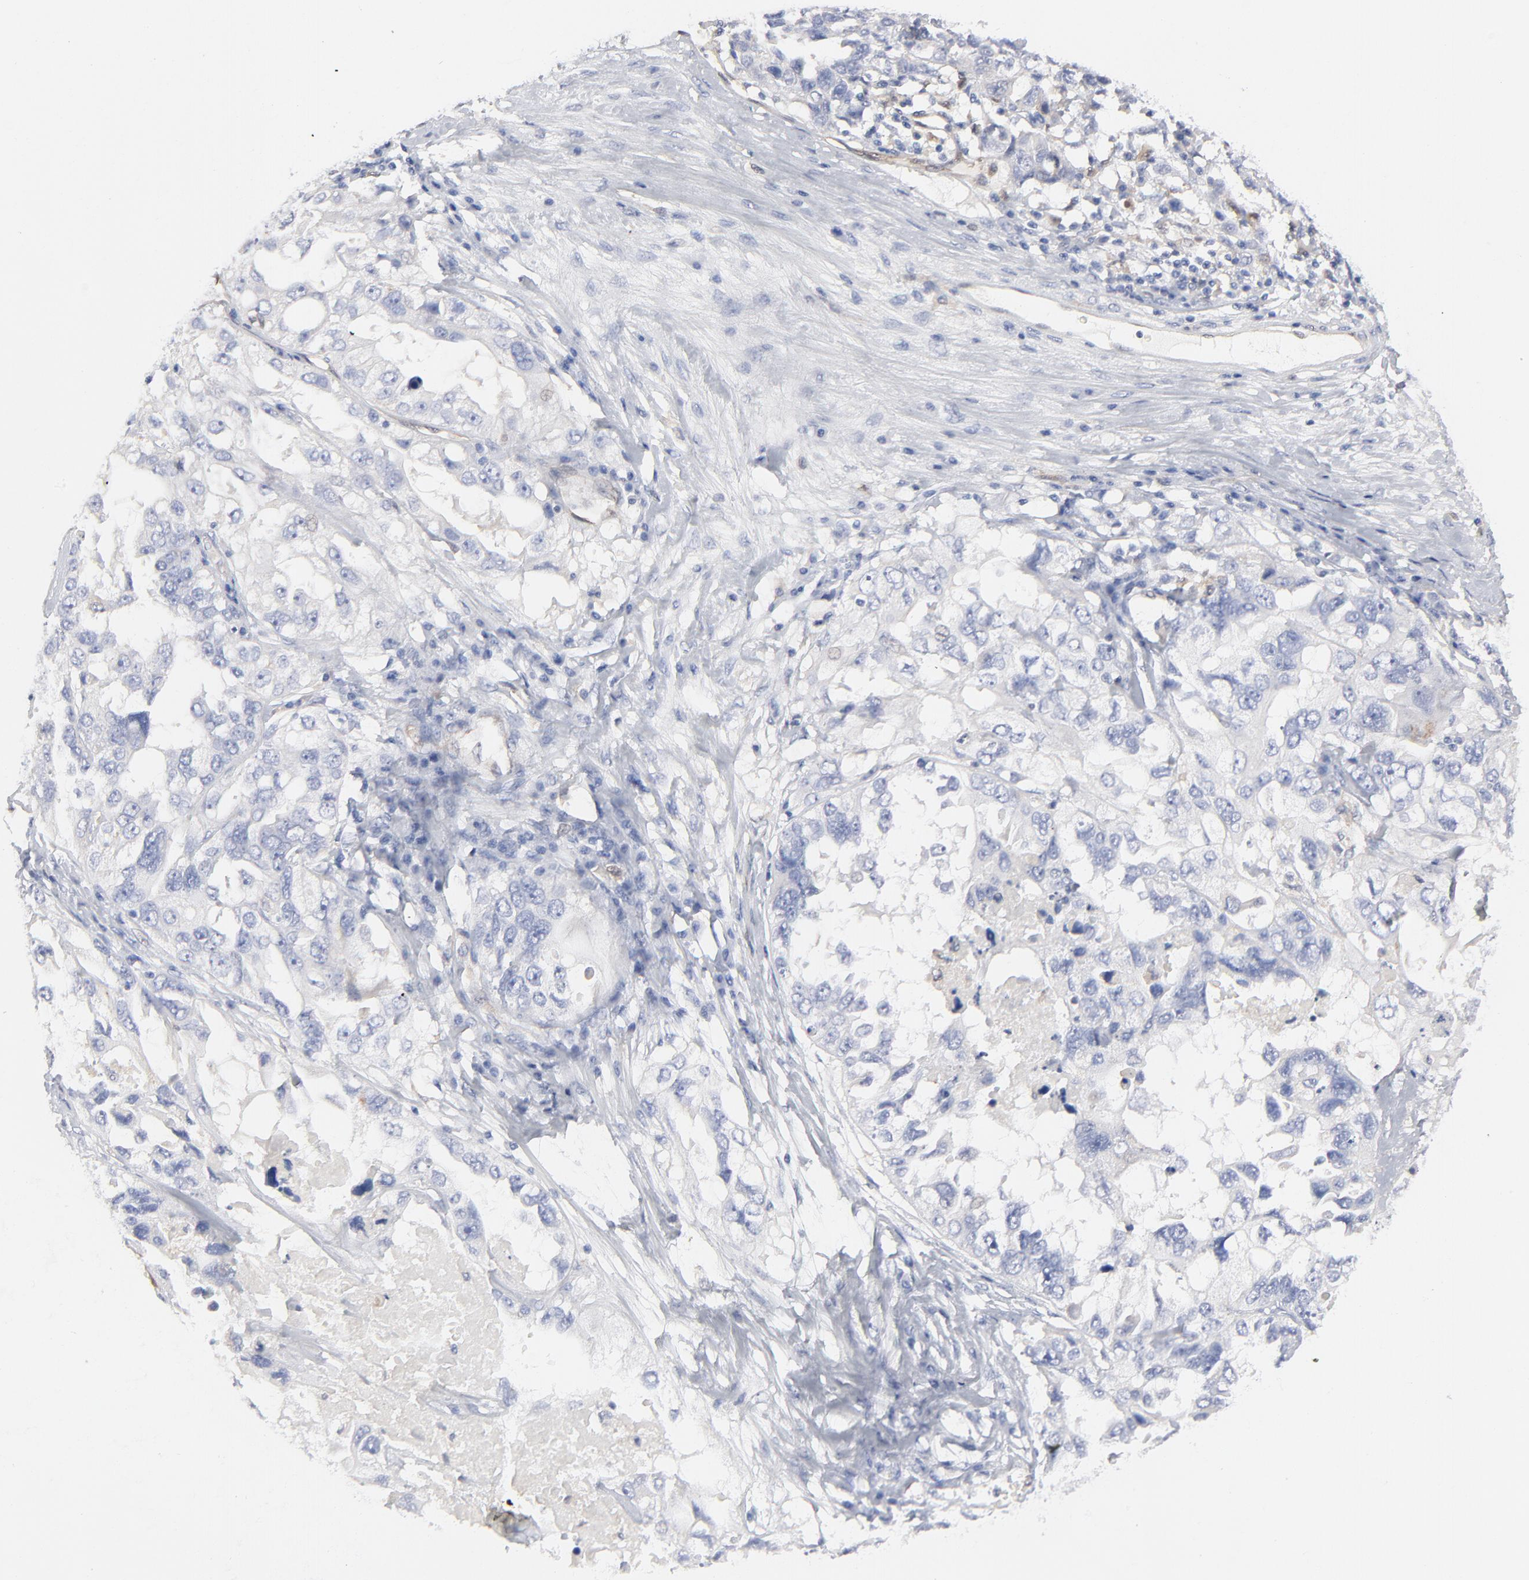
{"staining": {"intensity": "negative", "quantity": "none", "location": "none"}, "tissue": "ovarian cancer", "cell_type": "Tumor cells", "image_type": "cancer", "snomed": [{"axis": "morphology", "description": "Cystadenocarcinoma, serous, NOS"}, {"axis": "topography", "description": "Ovary"}], "caption": "The immunohistochemistry (IHC) histopathology image has no significant expression in tumor cells of ovarian serous cystadenocarcinoma tissue.", "gene": "ARRB1", "patient": {"sex": "female", "age": 82}}